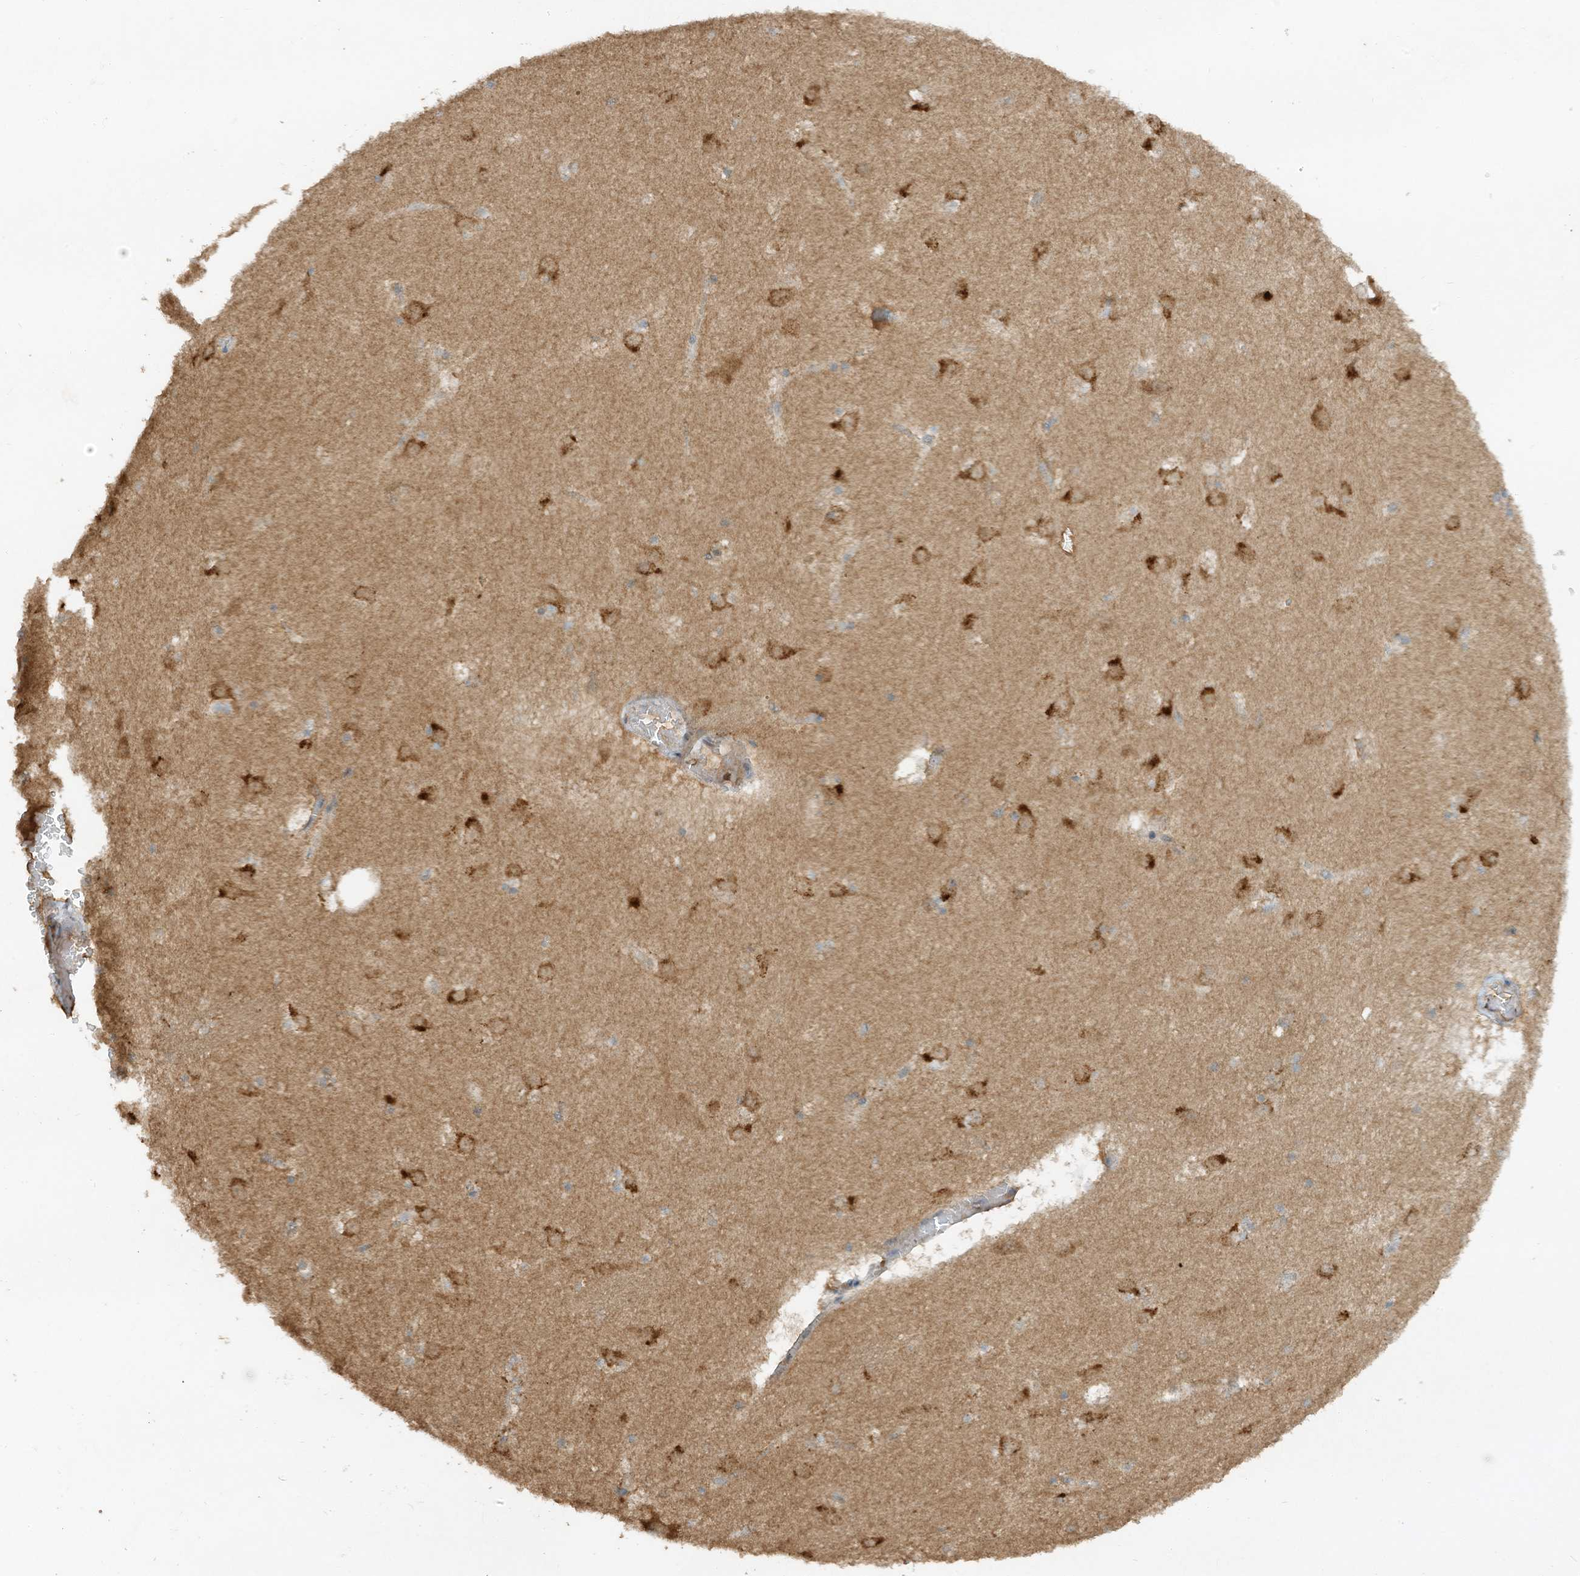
{"staining": {"intensity": "weak", "quantity": "<25%", "location": "cytoplasmic/membranous"}, "tissue": "caudate", "cell_type": "Glial cells", "image_type": "normal", "snomed": [{"axis": "morphology", "description": "Normal tissue, NOS"}, {"axis": "topography", "description": "Lateral ventricle wall"}], "caption": "Protein analysis of normal caudate reveals no significant expression in glial cells. Nuclei are stained in blue.", "gene": "LDAH", "patient": {"sex": "male", "age": 45}}